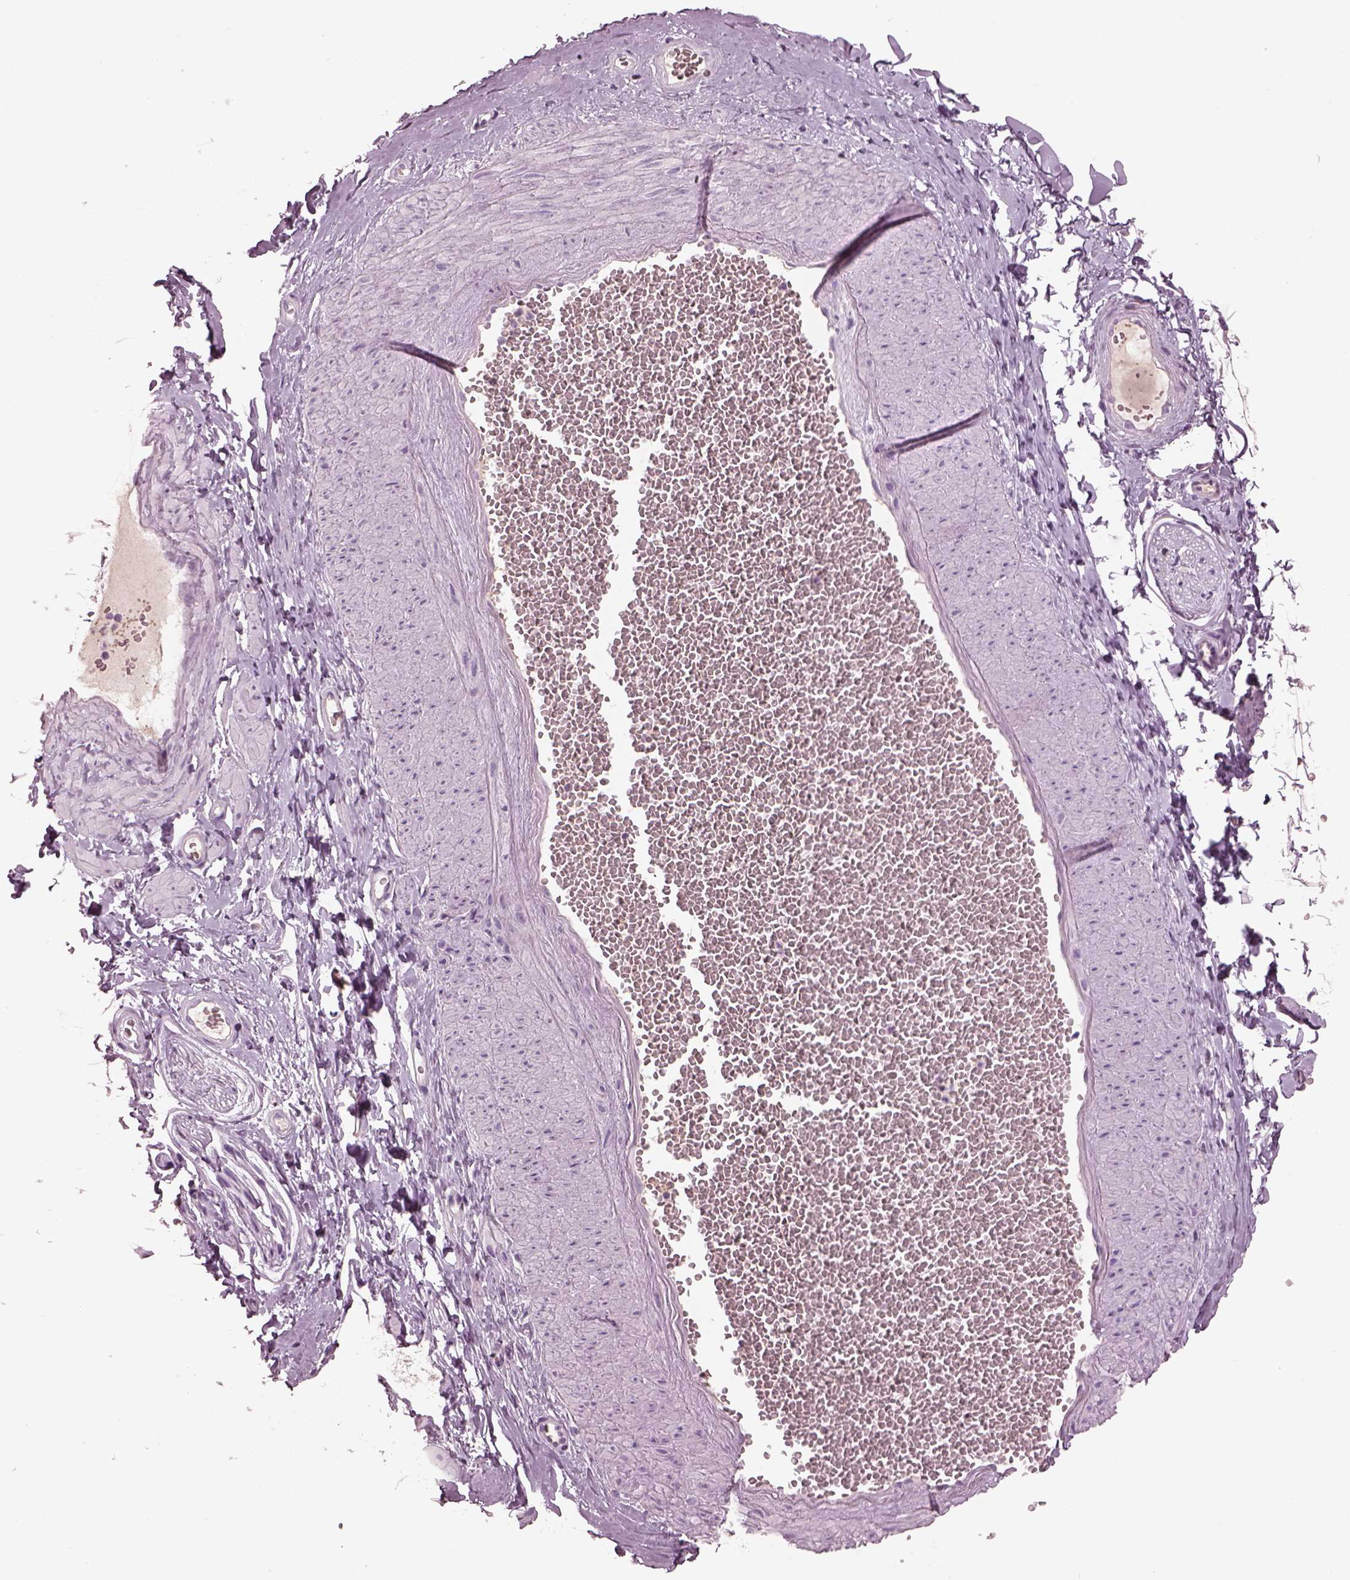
{"staining": {"intensity": "negative", "quantity": "none", "location": "none"}, "tissue": "adipose tissue", "cell_type": "Adipocytes", "image_type": "normal", "snomed": [{"axis": "morphology", "description": "Normal tissue, NOS"}, {"axis": "topography", "description": "Smooth muscle"}, {"axis": "topography", "description": "Peripheral nerve tissue"}], "caption": "DAB (3,3'-diaminobenzidine) immunohistochemical staining of normal human adipose tissue shows no significant staining in adipocytes. Brightfield microscopy of IHC stained with DAB (3,3'-diaminobenzidine) (brown) and hematoxylin (blue), captured at high magnification.", "gene": "PACRG", "patient": {"sex": "male", "age": 22}}